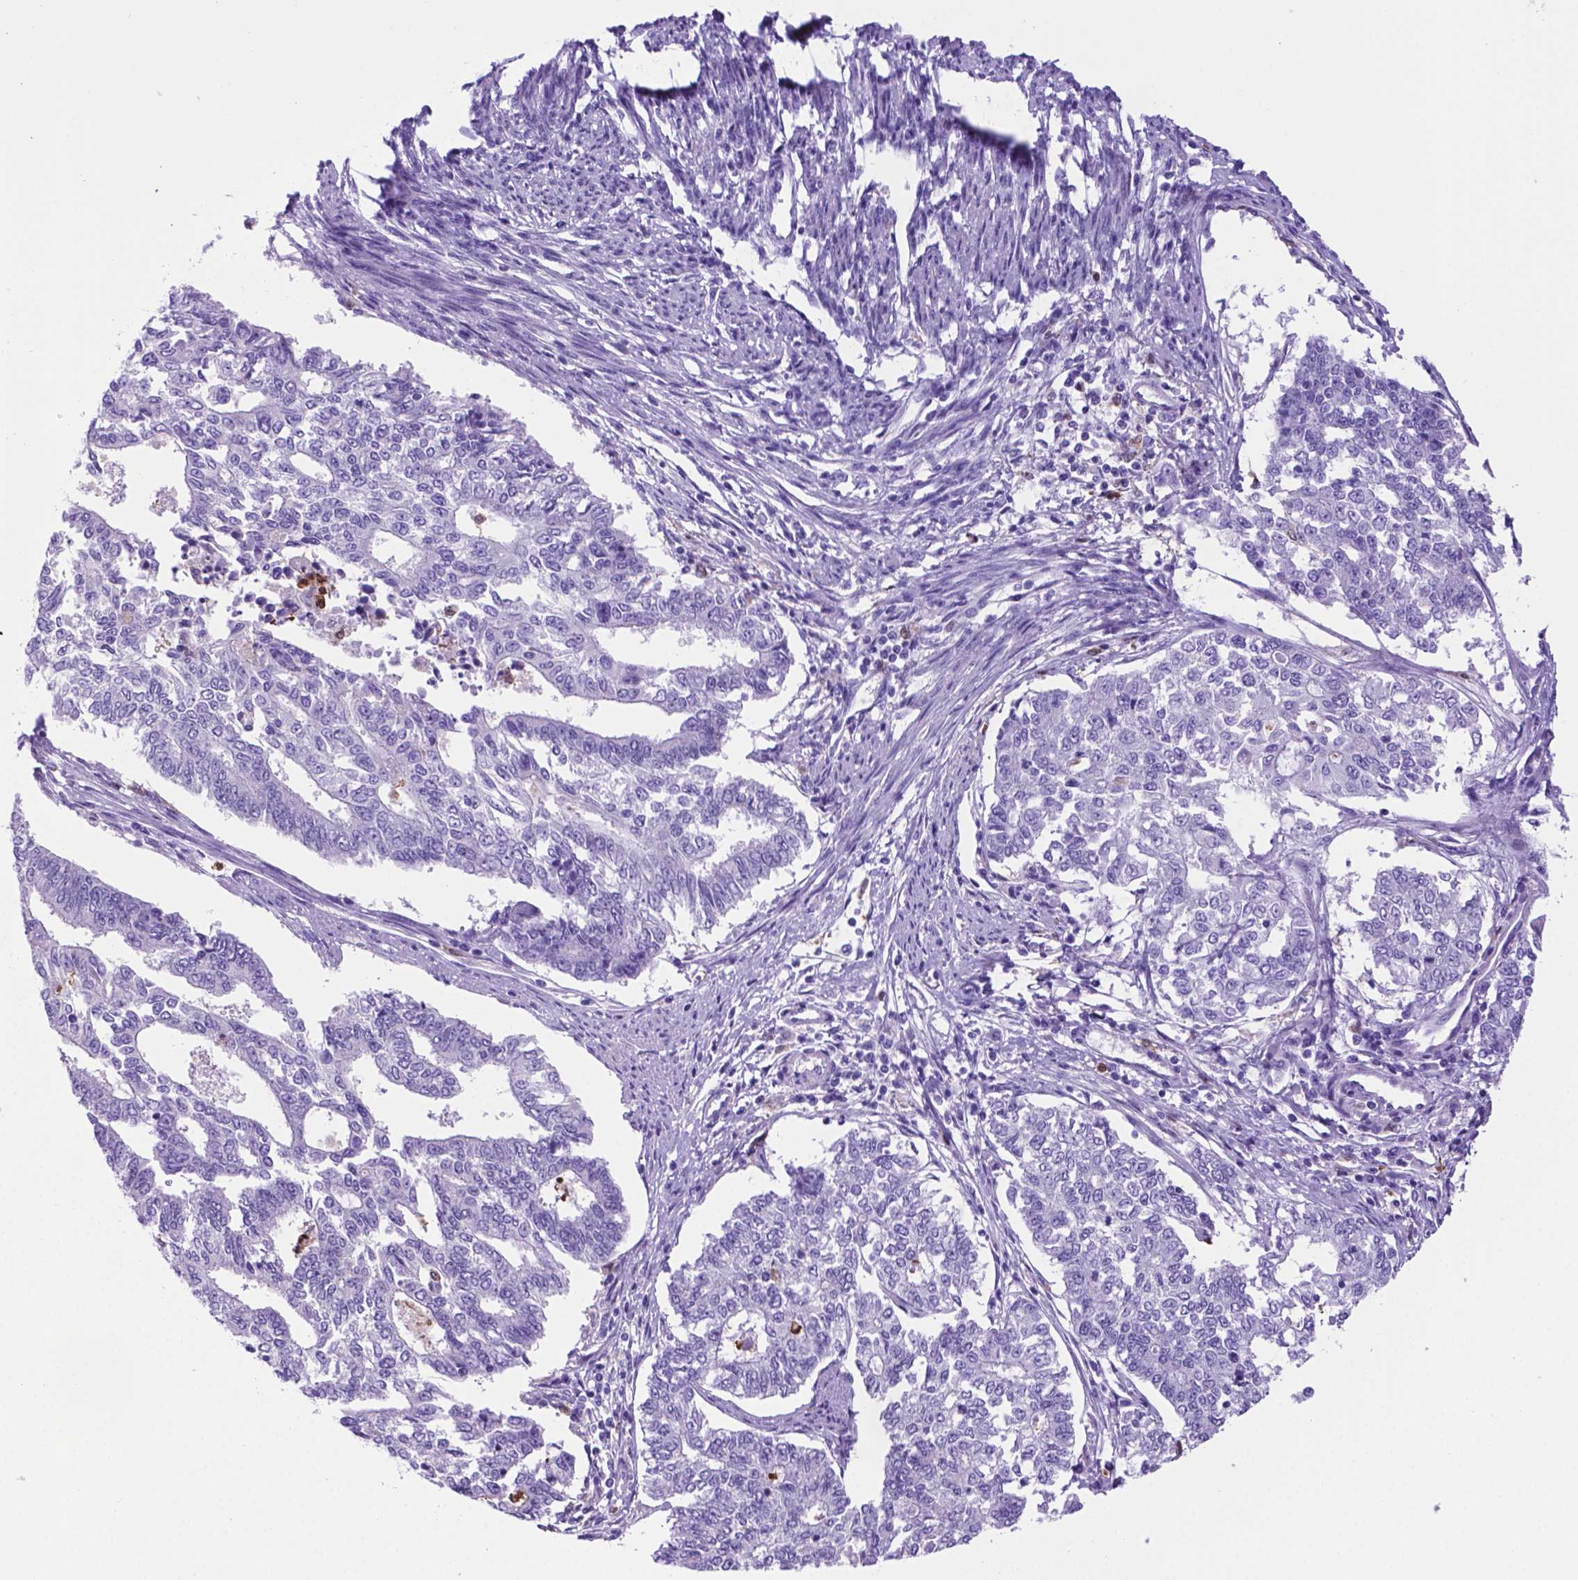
{"staining": {"intensity": "negative", "quantity": "none", "location": "none"}, "tissue": "endometrial cancer", "cell_type": "Tumor cells", "image_type": "cancer", "snomed": [{"axis": "morphology", "description": "Adenocarcinoma, NOS"}, {"axis": "topography", "description": "Uterus"}], "caption": "The image demonstrates no staining of tumor cells in endometrial cancer. (DAB (3,3'-diaminobenzidine) IHC with hematoxylin counter stain).", "gene": "LZTR1", "patient": {"sex": "female", "age": 59}}